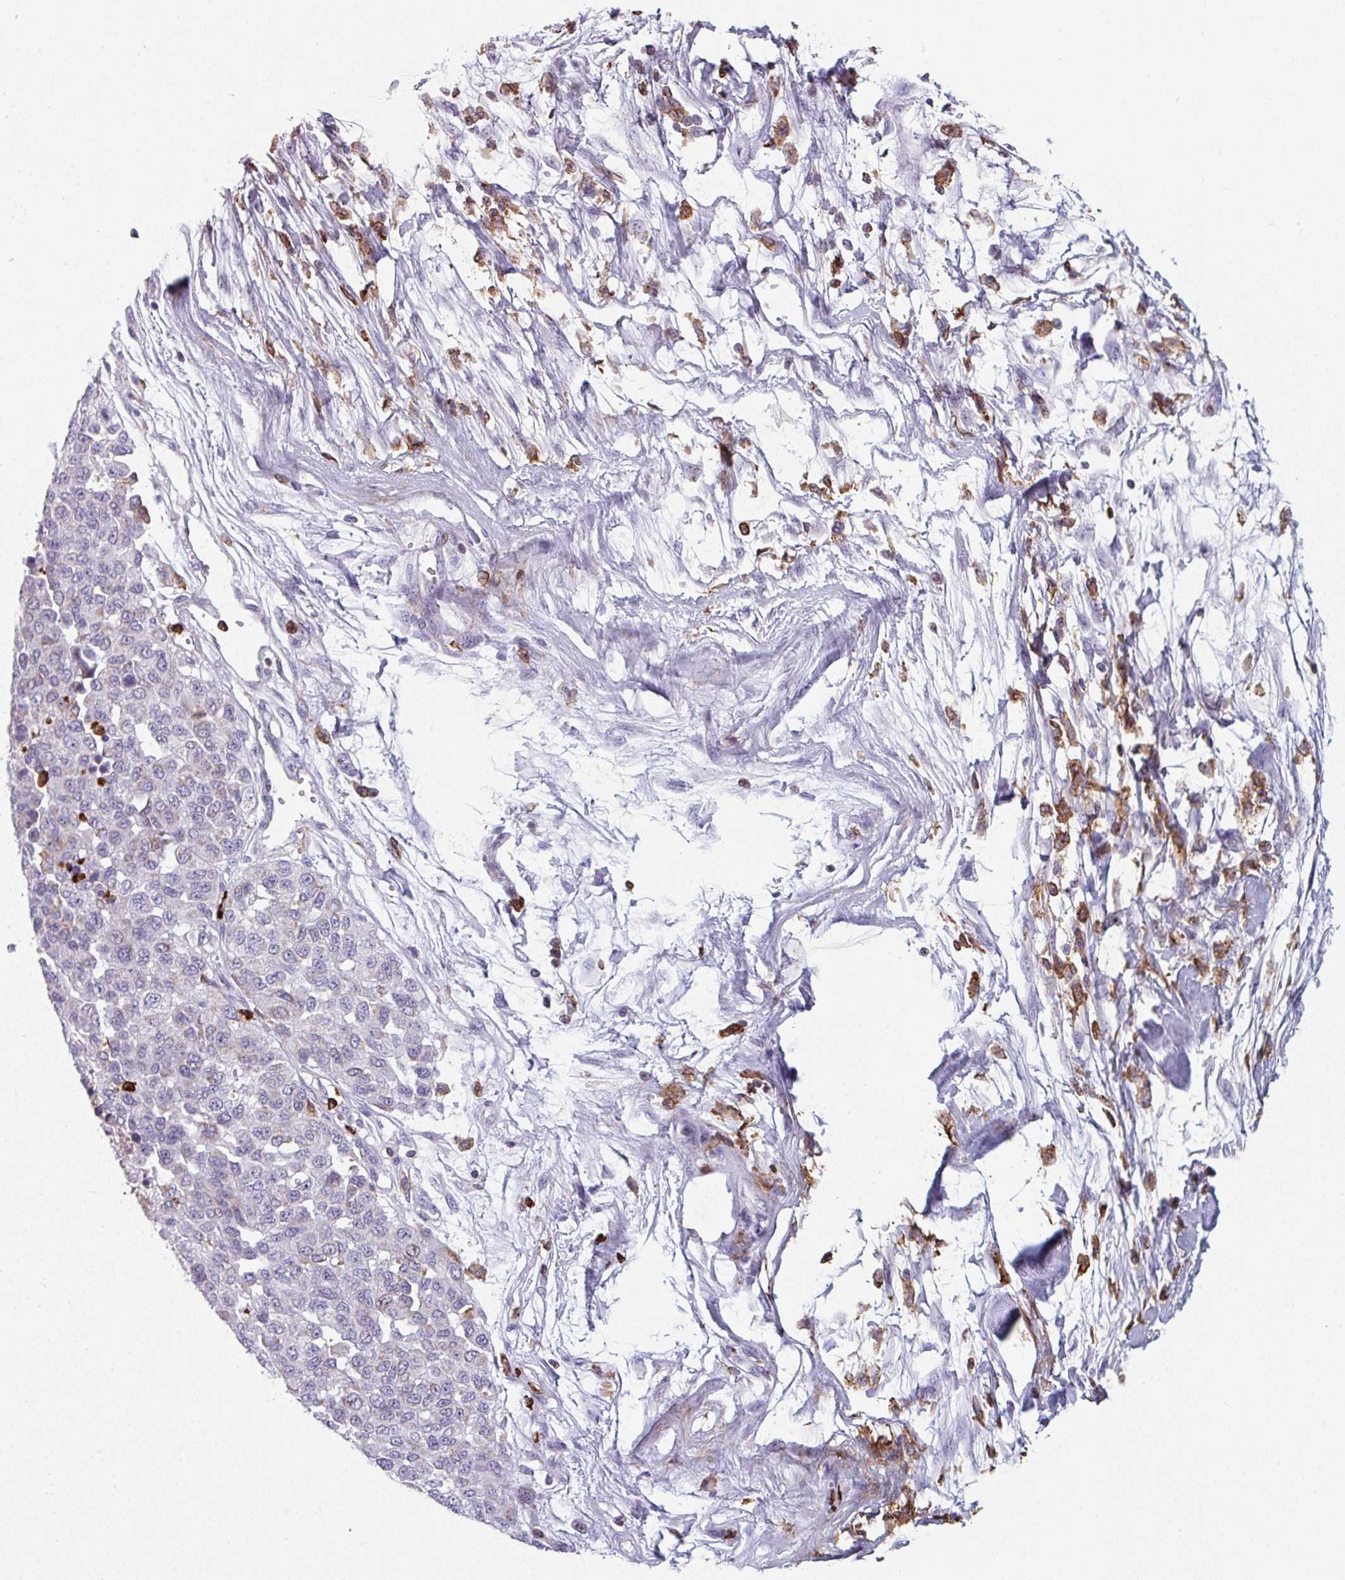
{"staining": {"intensity": "weak", "quantity": "<25%", "location": "cytoplasmic/membranous"}, "tissue": "melanoma", "cell_type": "Tumor cells", "image_type": "cancer", "snomed": [{"axis": "morphology", "description": "Malignant melanoma, NOS"}, {"axis": "topography", "description": "Skin"}], "caption": "Protein analysis of melanoma displays no significant positivity in tumor cells. Nuclei are stained in blue.", "gene": "EXOSC5", "patient": {"sex": "male", "age": 62}}